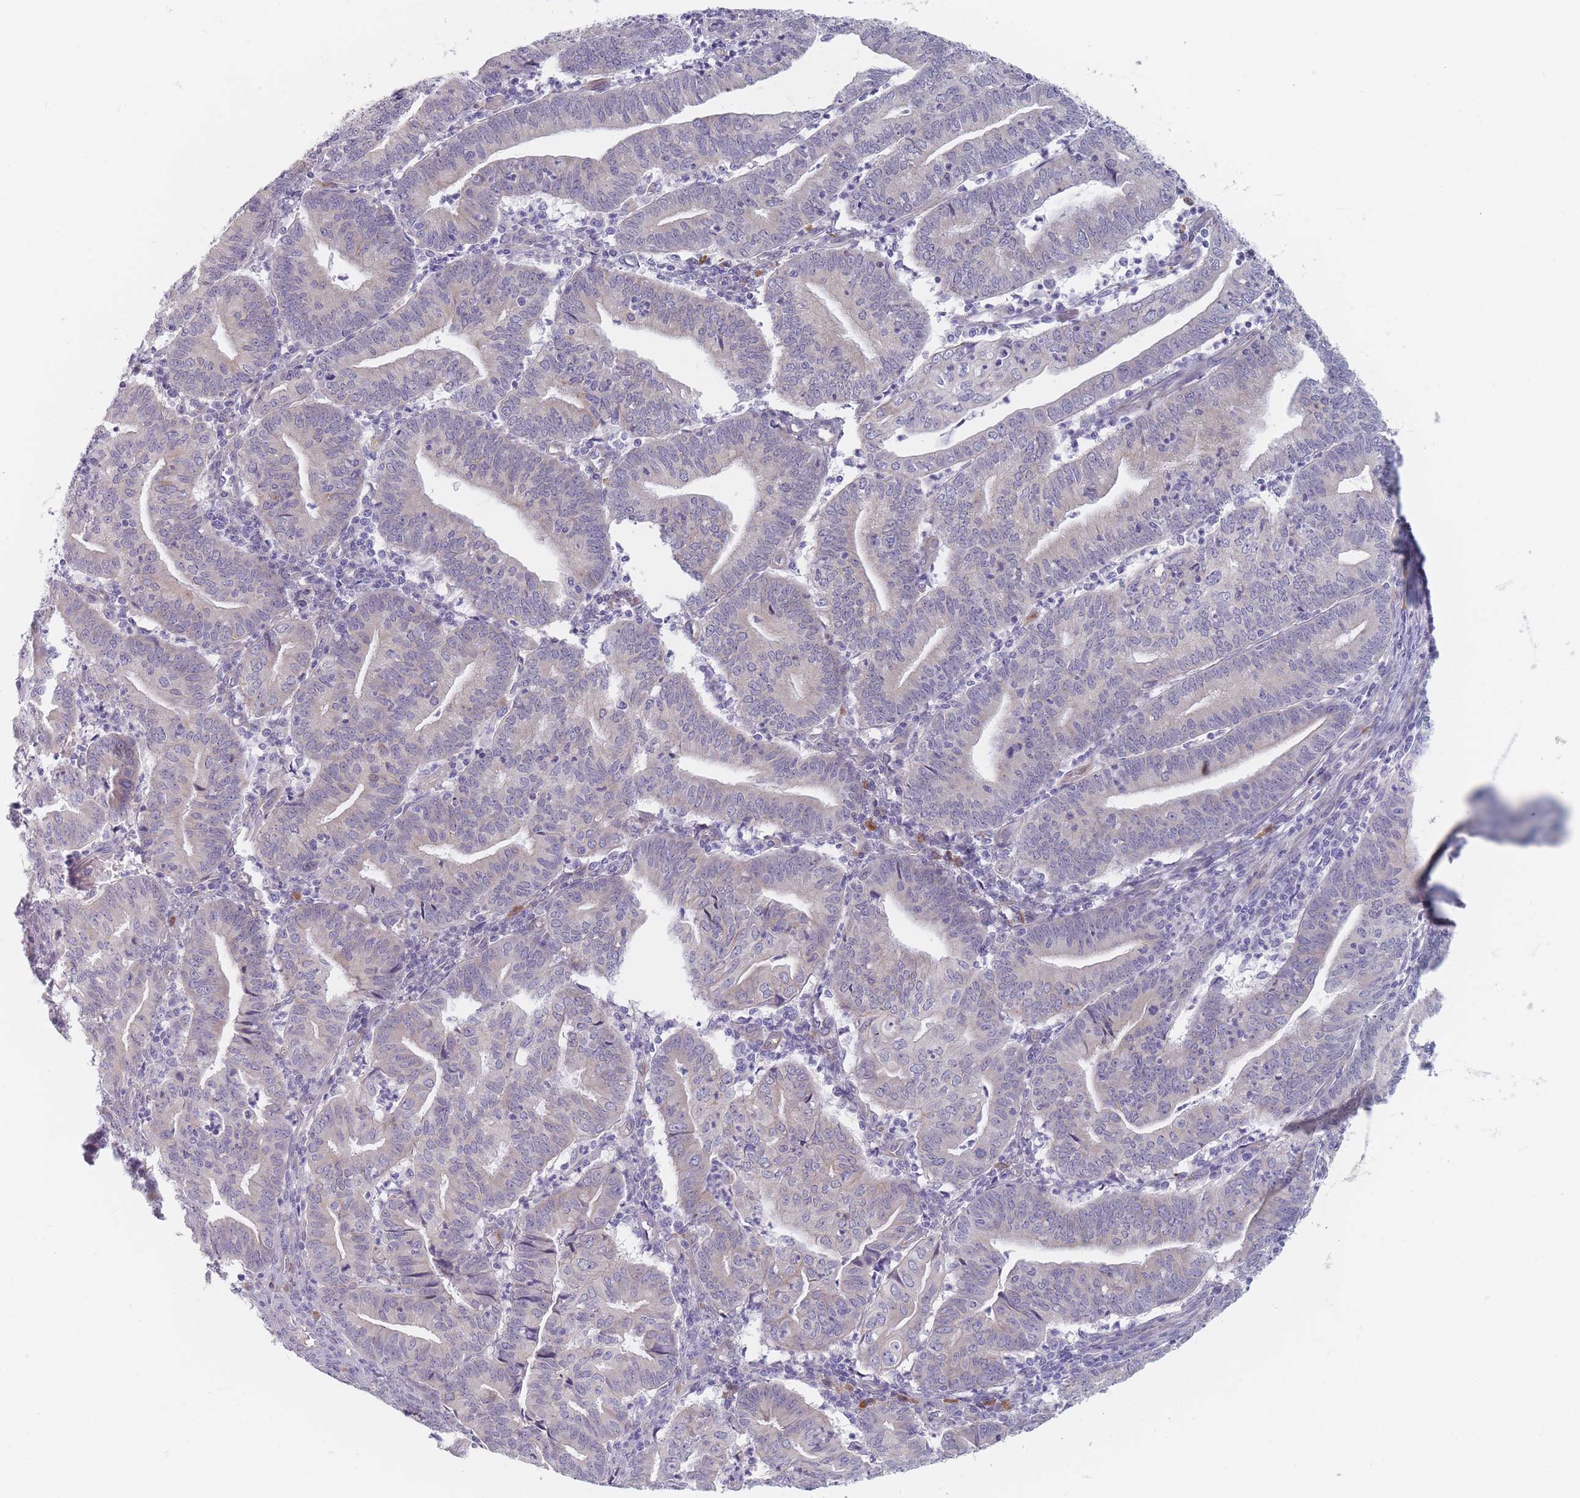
{"staining": {"intensity": "weak", "quantity": "25%-75%", "location": "cytoplasmic/membranous"}, "tissue": "endometrial cancer", "cell_type": "Tumor cells", "image_type": "cancer", "snomed": [{"axis": "morphology", "description": "Adenocarcinoma, NOS"}, {"axis": "topography", "description": "Endometrium"}], "caption": "Tumor cells display weak cytoplasmic/membranous positivity in about 25%-75% of cells in adenocarcinoma (endometrial). (brown staining indicates protein expression, while blue staining denotes nuclei).", "gene": "ERBIN", "patient": {"sex": "female", "age": 60}}